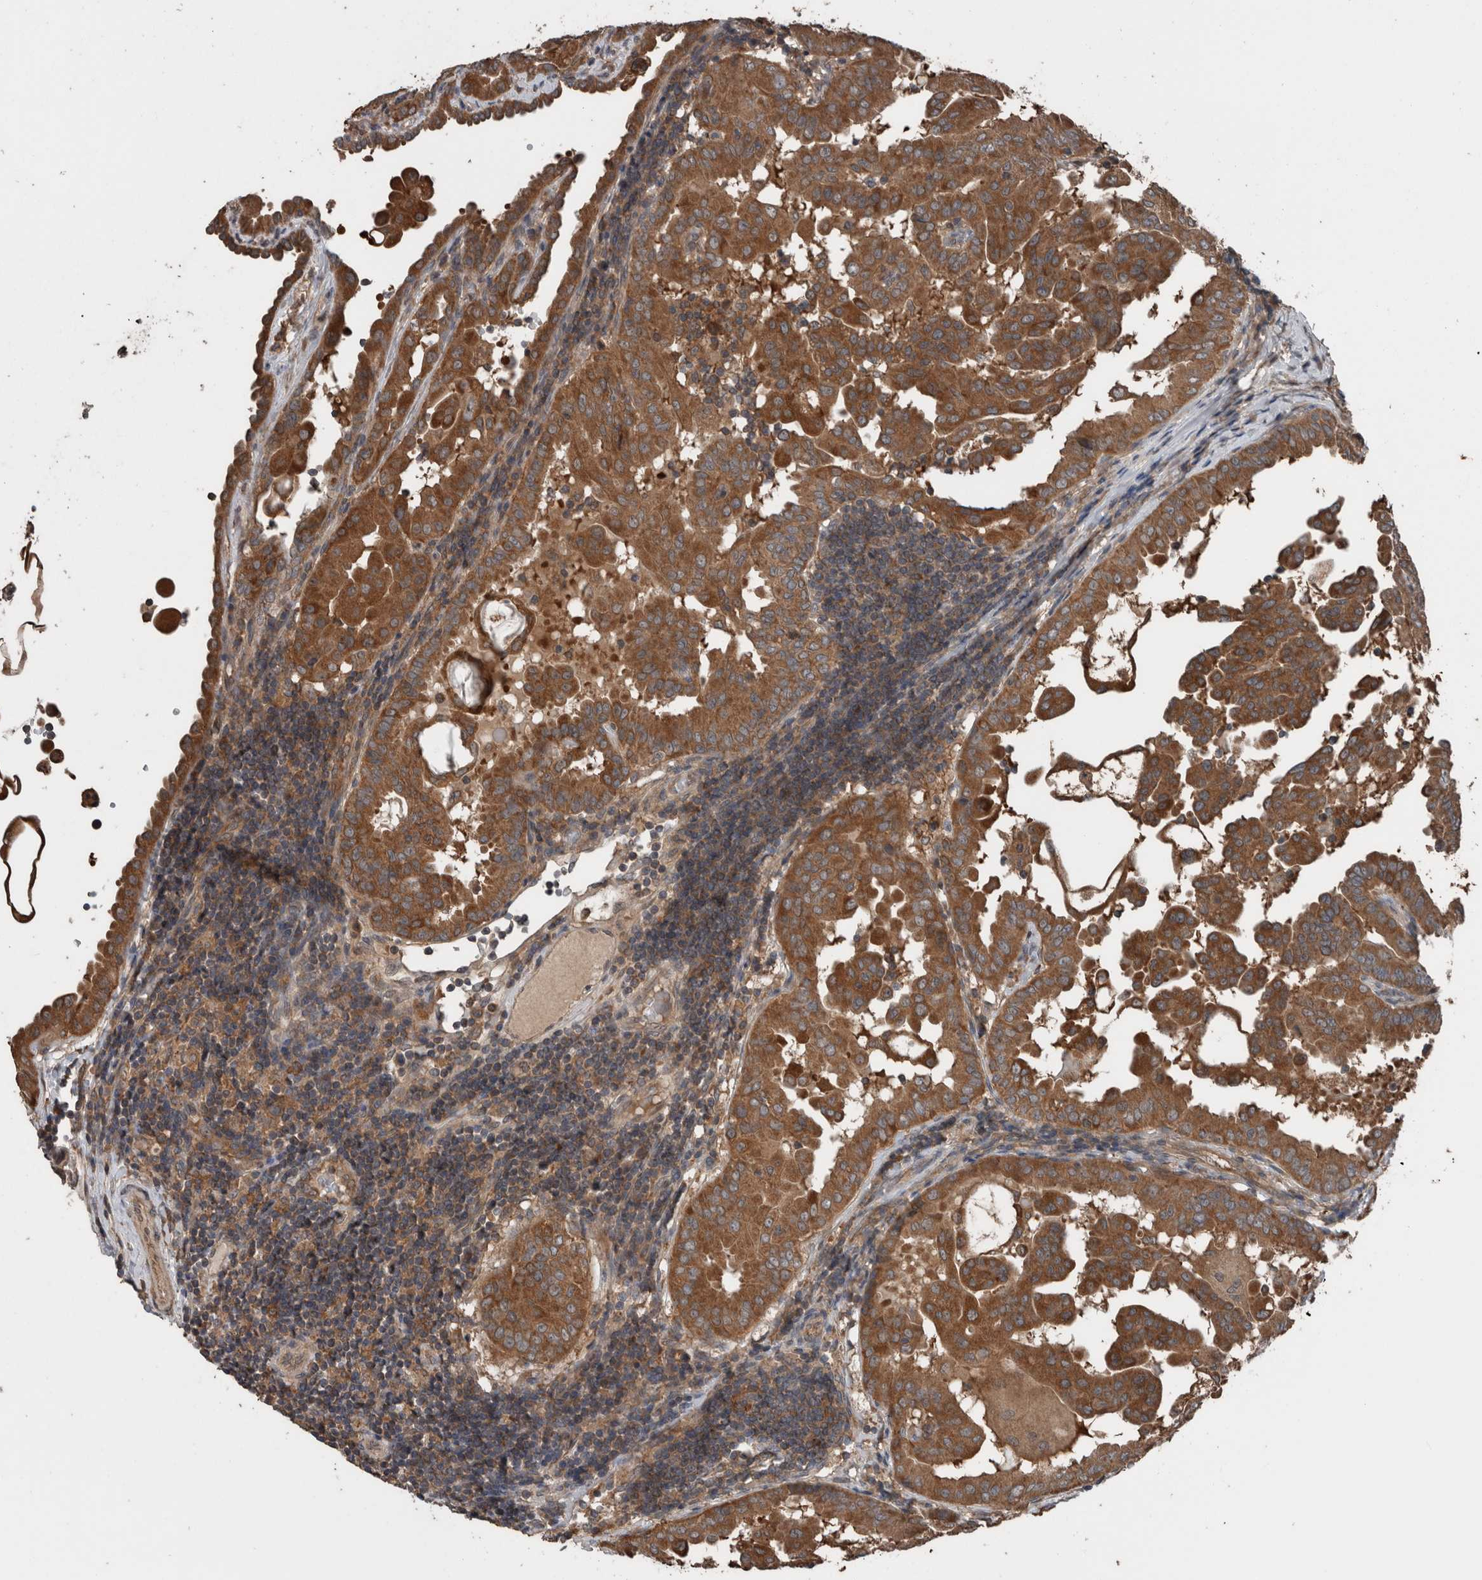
{"staining": {"intensity": "moderate", "quantity": ">75%", "location": "cytoplasmic/membranous"}, "tissue": "thyroid cancer", "cell_type": "Tumor cells", "image_type": "cancer", "snomed": [{"axis": "morphology", "description": "Papillary adenocarcinoma, NOS"}, {"axis": "topography", "description": "Thyroid gland"}], "caption": "Protein staining of thyroid cancer (papillary adenocarcinoma) tissue exhibits moderate cytoplasmic/membranous staining in approximately >75% of tumor cells. (IHC, brightfield microscopy, high magnification).", "gene": "RIOK3", "patient": {"sex": "male", "age": 33}}